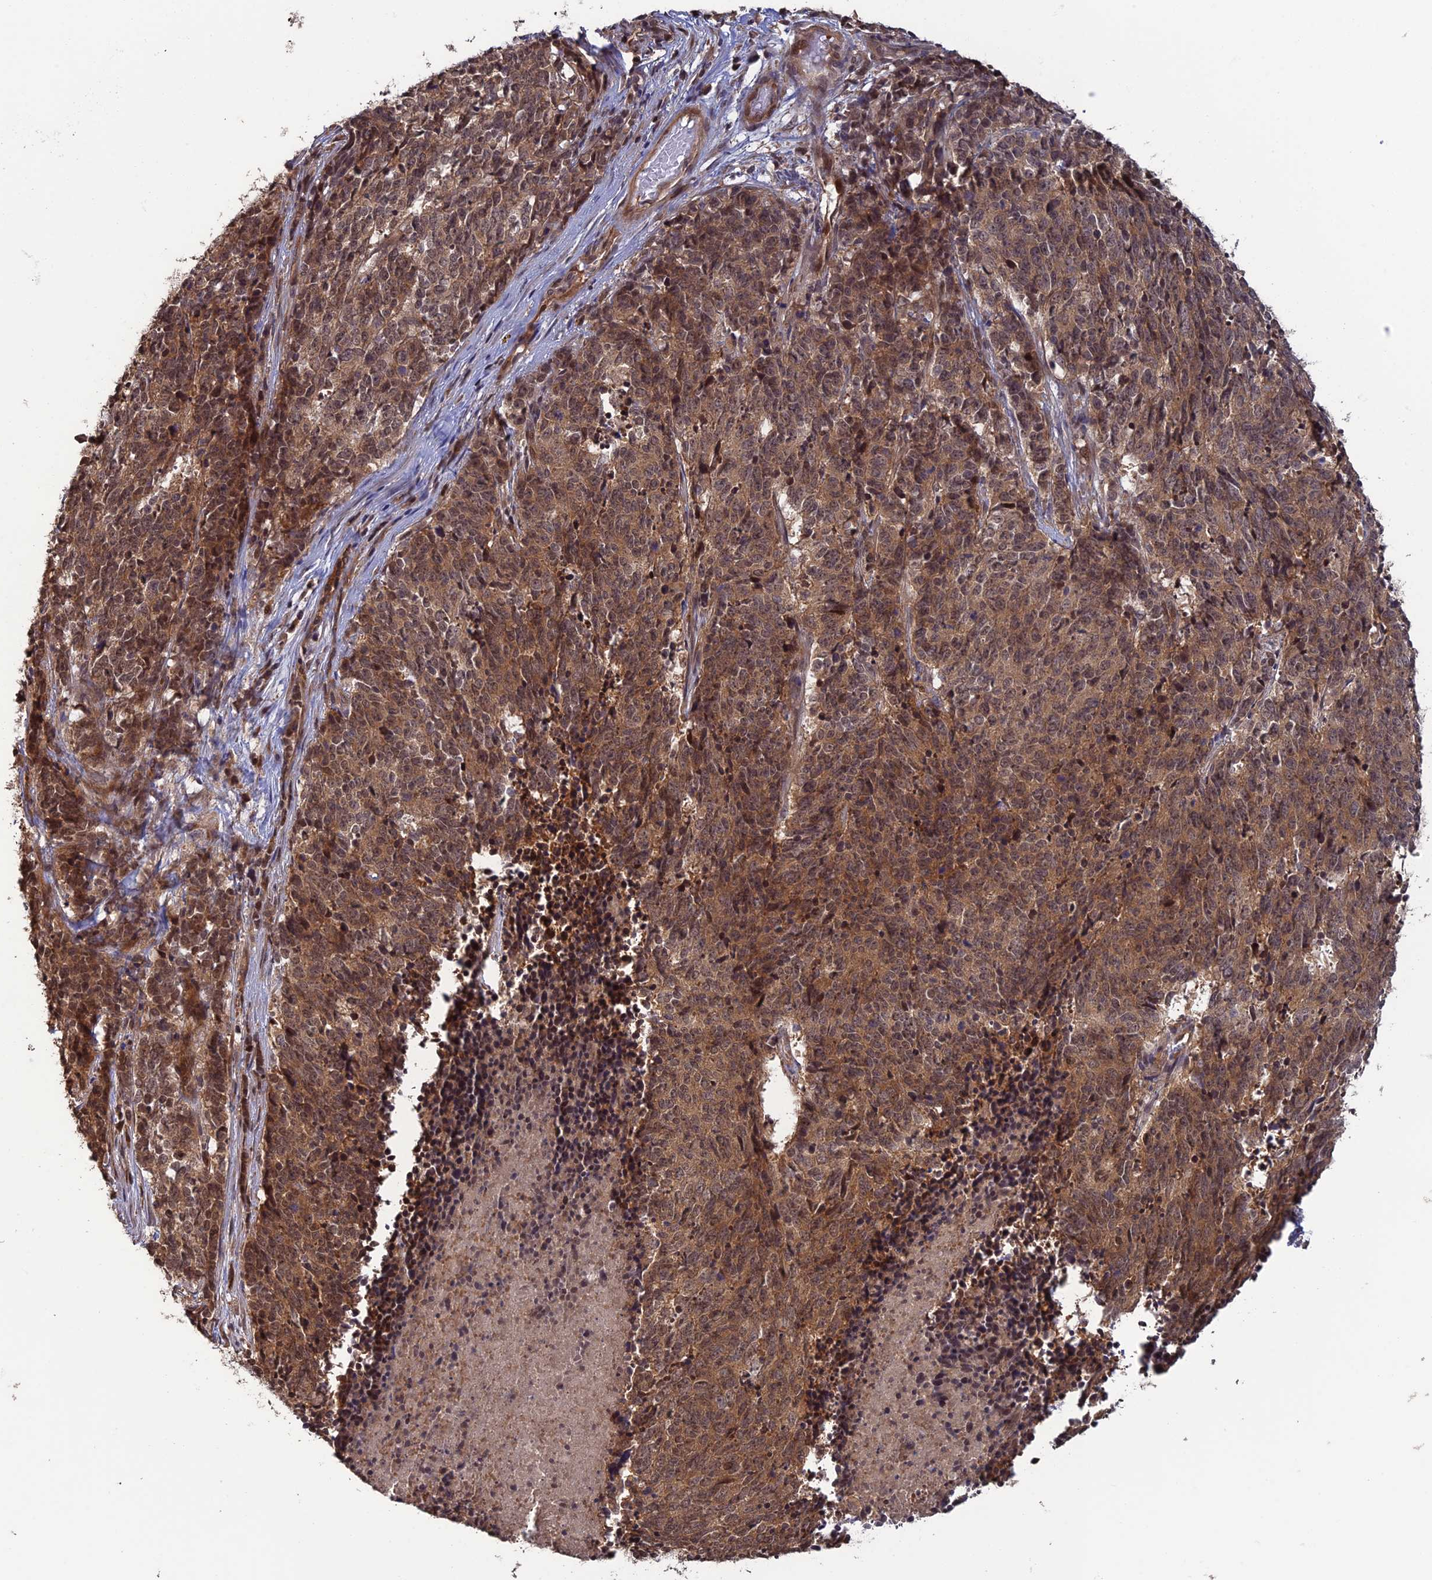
{"staining": {"intensity": "moderate", "quantity": ">75%", "location": "cytoplasmic/membranous"}, "tissue": "cervical cancer", "cell_type": "Tumor cells", "image_type": "cancer", "snomed": [{"axis": "morphology", "description": "Squamous cell carcinoma, NOS"}, {"axis": "topography", "description": "Cervix"}], "caption": "Tumor cells exhibit medium levels of moderate cytoplasmic/membranous positivity in about >75% of cells in human cervical cancer (squamous cell carcinoma).", "gene": "LIN37", "patient": {"sex": "female", "age": 29}}